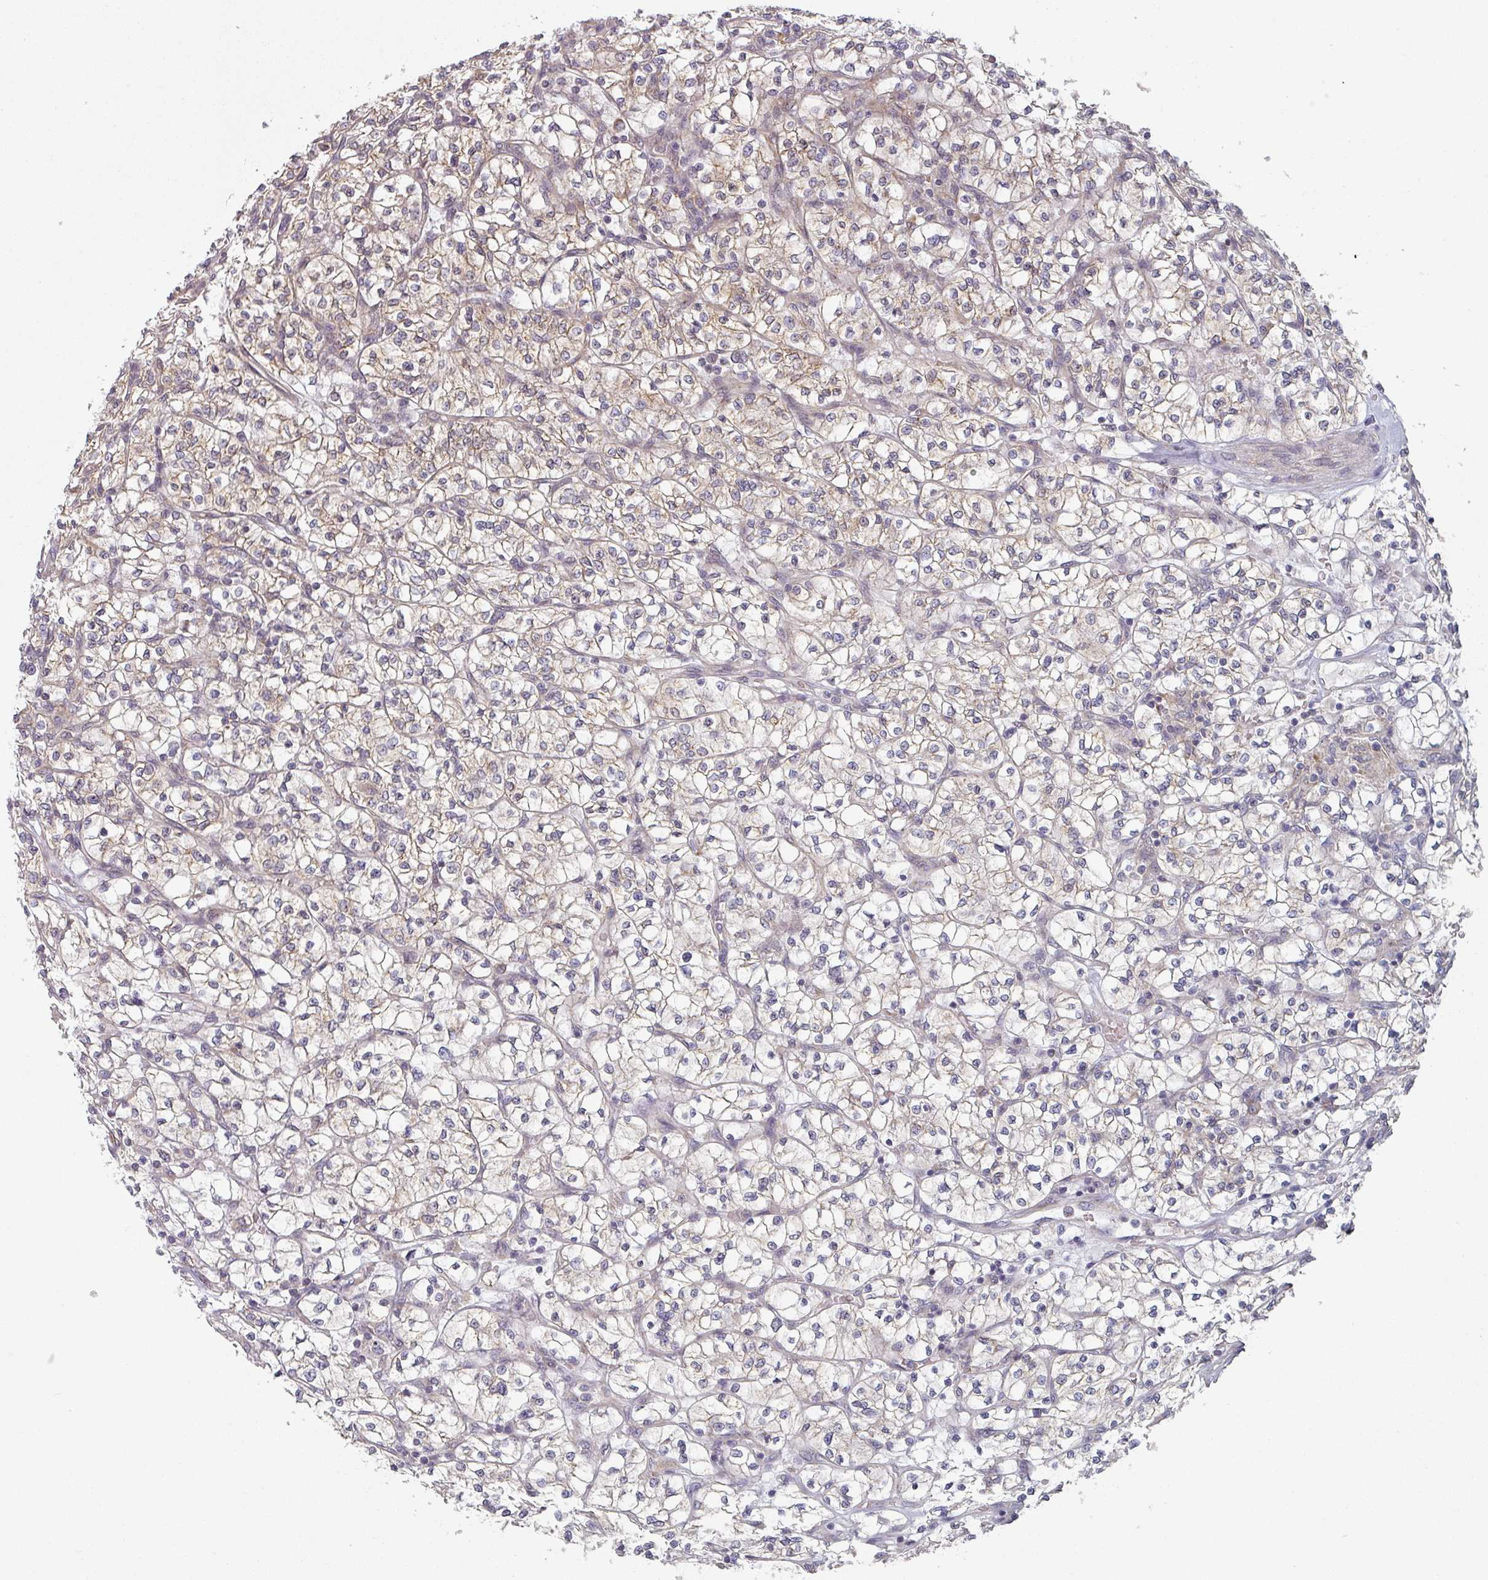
{"staining": {"intensity": "weak", "quantity": "25%-75%", "location": "cytoplasmic/membranous"}, "tissue": "renal cancer", "cell_type": "Tumor cells", "image_type": "cancer", "snomed": [{"axis": "morphology", "description": "Adenocarcinoma, NOS"}, {"axis": "topography", "description": "Kidney"}], "caption": "Adenocarcinoma (renal) tissue exhibits weak cytoplasmic/membranous positivity in about 25%-75% of tumor cells", "gene": "TAPT1", "patient": {"sex": "female", "age": 64}}